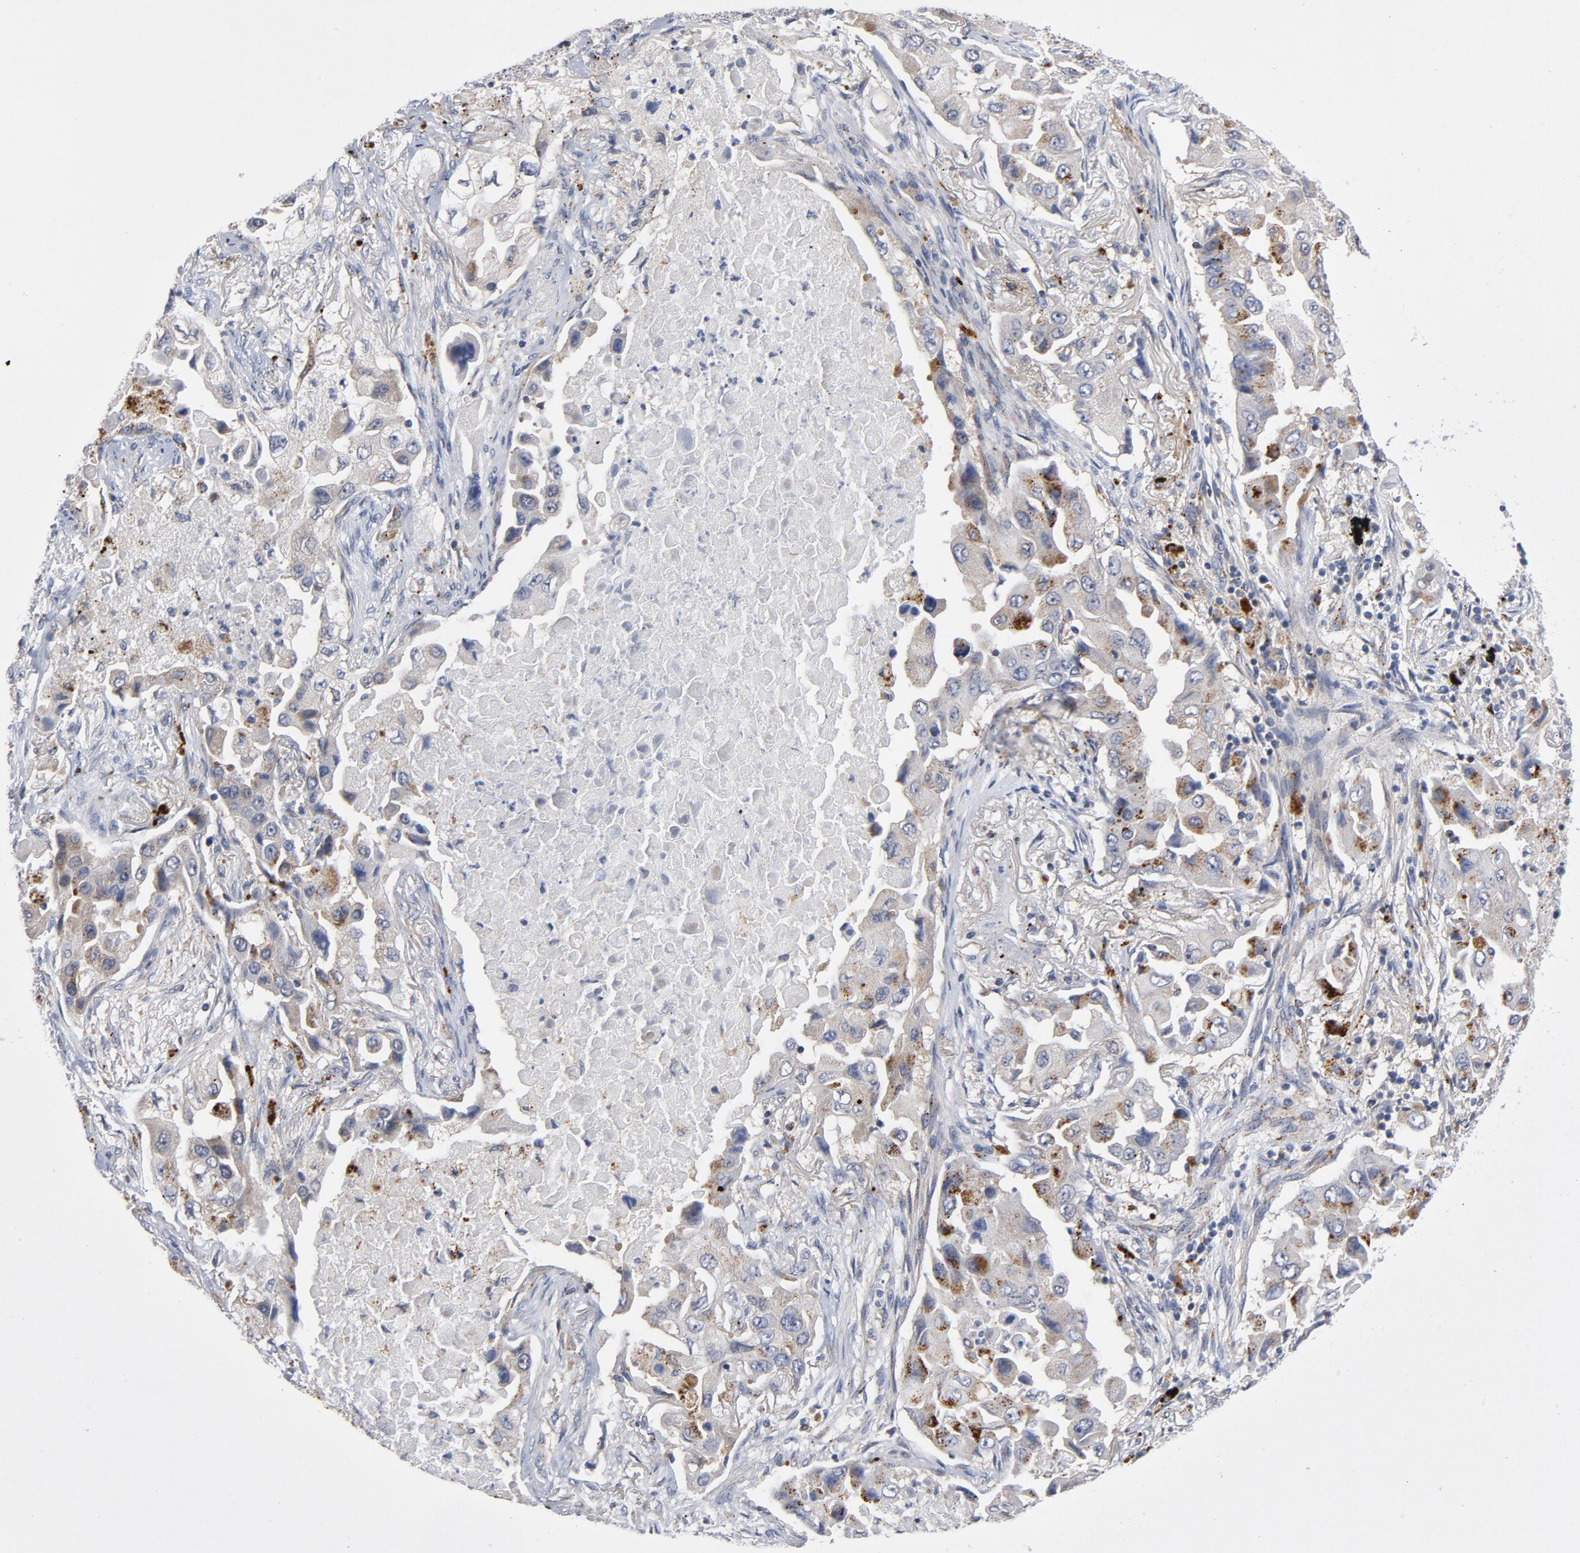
{"staining": {"intensity": "moderate", "quantity": "25%-75%", "location": "cytoplasmic/membranous"}, "tissue": "lung cancer", "cell_type": "Tumor cells", "image_type": "cancer", "snomed": [{"axis": "morphology", "description": "Adenocarcinoma, NOS"}, {"axis": "topography", "description": "Lung"}], "caption": "IHC of adenocarcinoma (lung) shows medium levels of moderate cytoplasmic/membranous positivity in approximately 25%-75% of tumor cells. Immunohistochemistry stains the protein of interest in brown and the nuclei are stained blue.", "gene": "AKT2", "patient": {"sex": "female", "age": 65}}